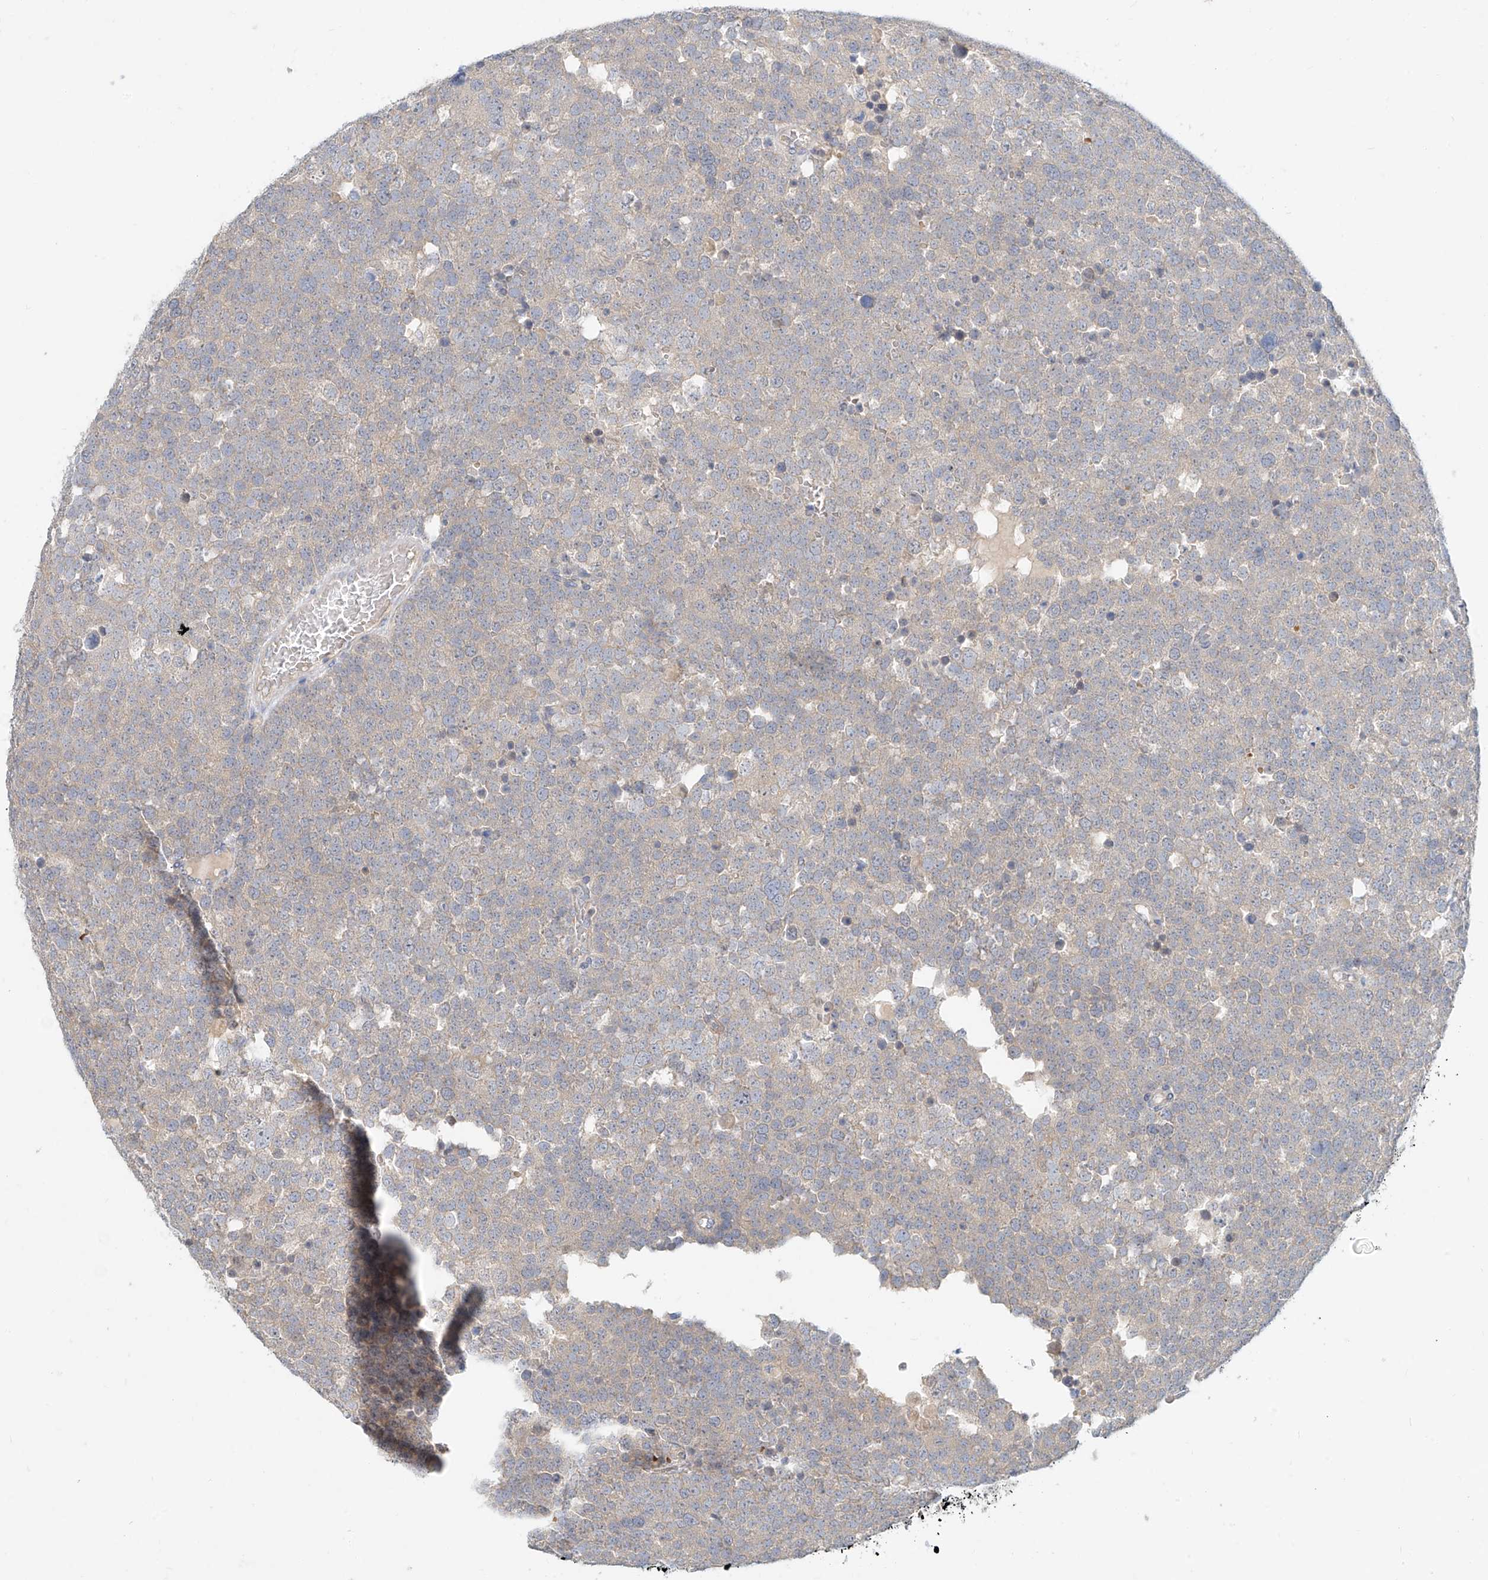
{"staining": {"intensity": "weak", "quantity": "25%-75%", "location": "cytoplasmic/membranous"}, "tissue": "testis cancer", "cell_type": "Tumor cells", "image_type": "cancer", "snomed": [{"axis": "morphology", "description": "Seminoma, NOS"}, {"axis": "topography", "description": "Testis"}], "caption": "A micrograph showing weak cytoplasmic/membranous positivity in approximately 25%-75% of tumor cells in testis seminoma, as visualized by brown immunohistochemical staining.", "gene": "SYTL3", "patient": {"sex": "male", "age": 71}}